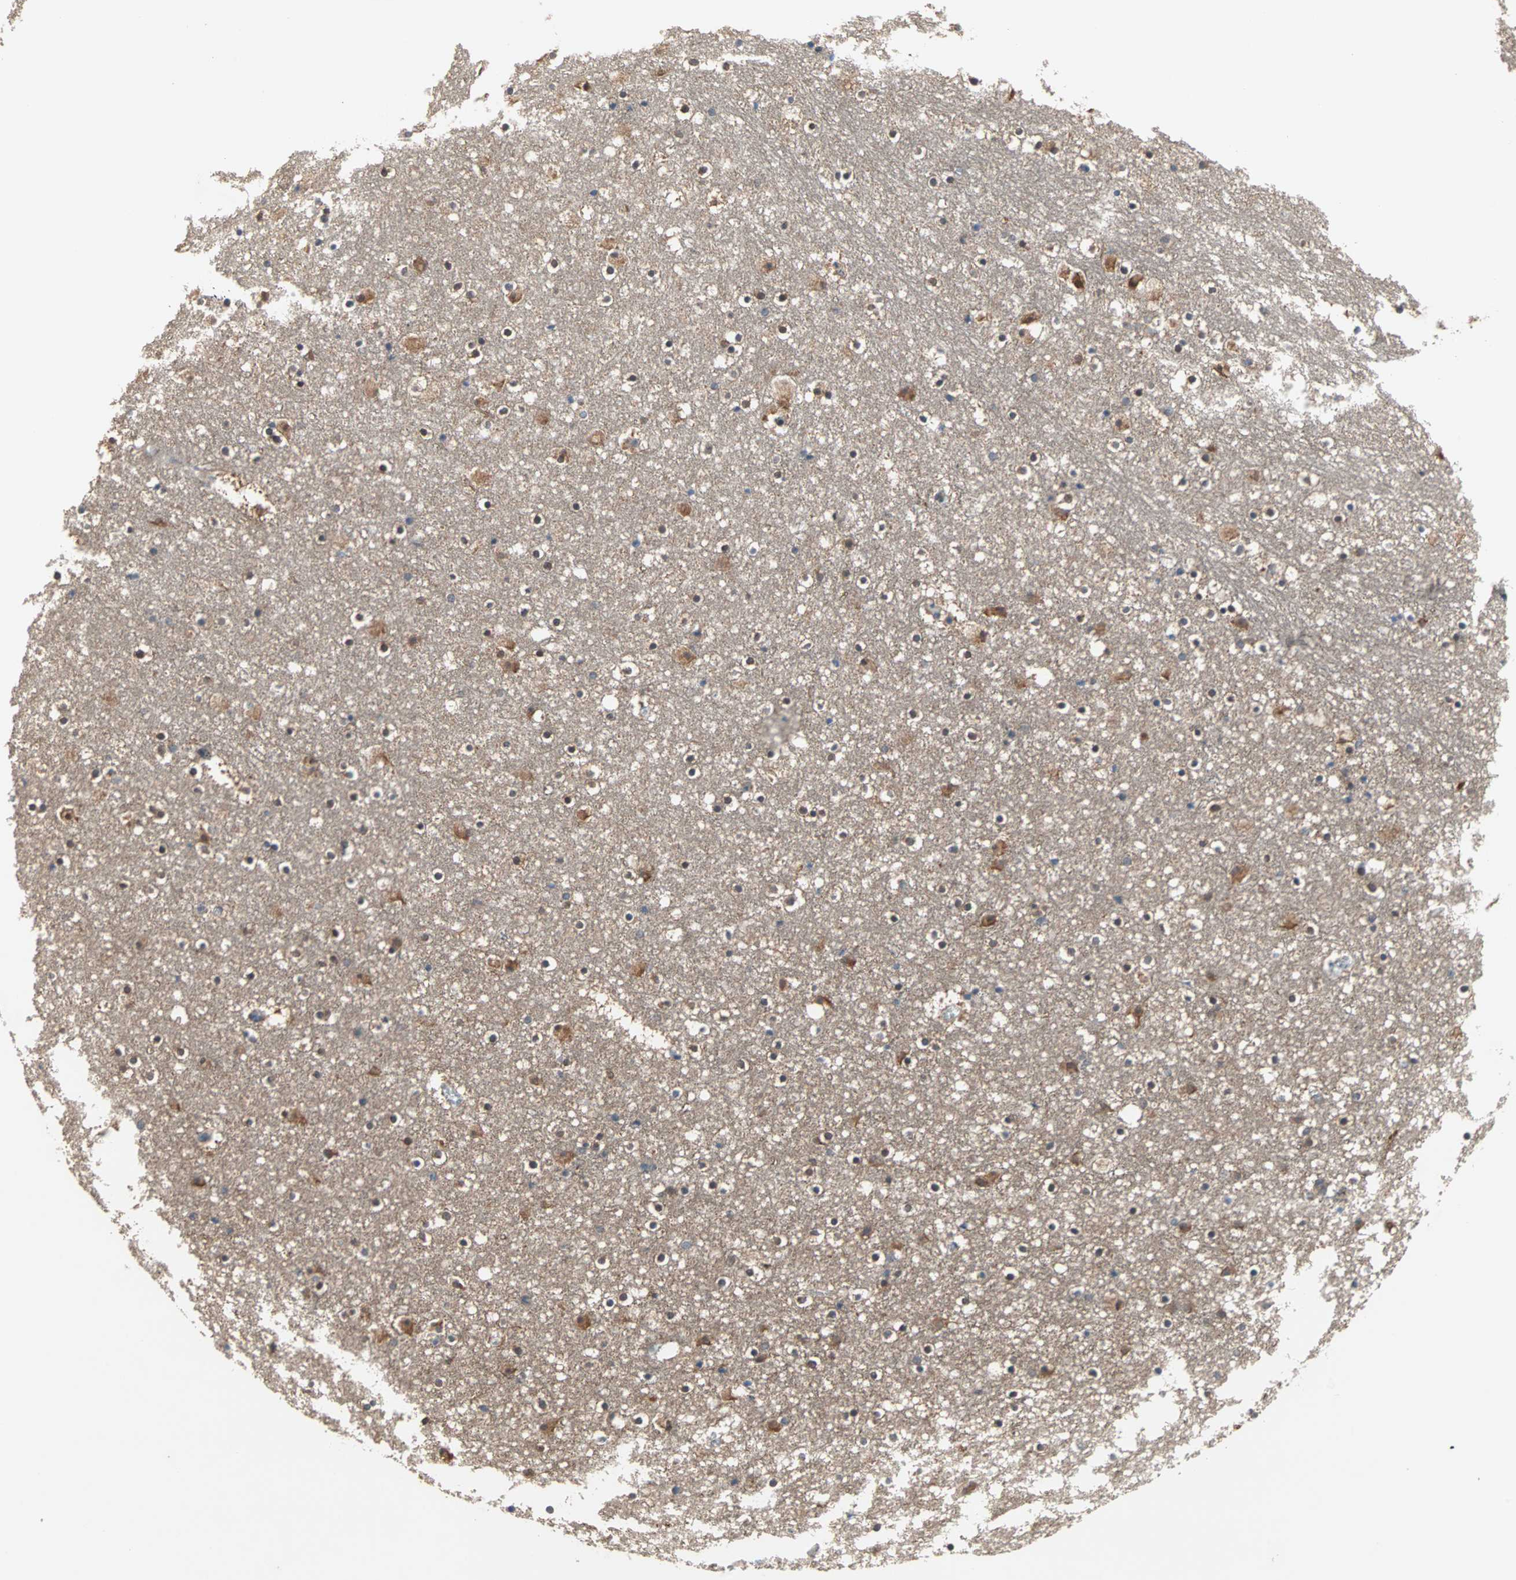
{"staining": {"intensity": "moderate", "quantity": ">75%", "location": "cytoplasmic/membranous,nuclear"}, "tissue": "caudate", "cell_type": "Glial cells", "image_type": "normal", "snomed": [{"axis": "morphology", "description": "Normal tissue, NOS"}, {"axis": "topography", "description": "Lateral ventricle wall"}], "caption": "Protein analysis of unremarkable caudate demonstrates moderate cytoplasmic/membranous,nuclear expression in about >75% of glial cells. The protein of interest is shown in brown color, while the nuclei are stained blue.", "gene": "MPI", "patient": {"sex": "male", "age": 45}}